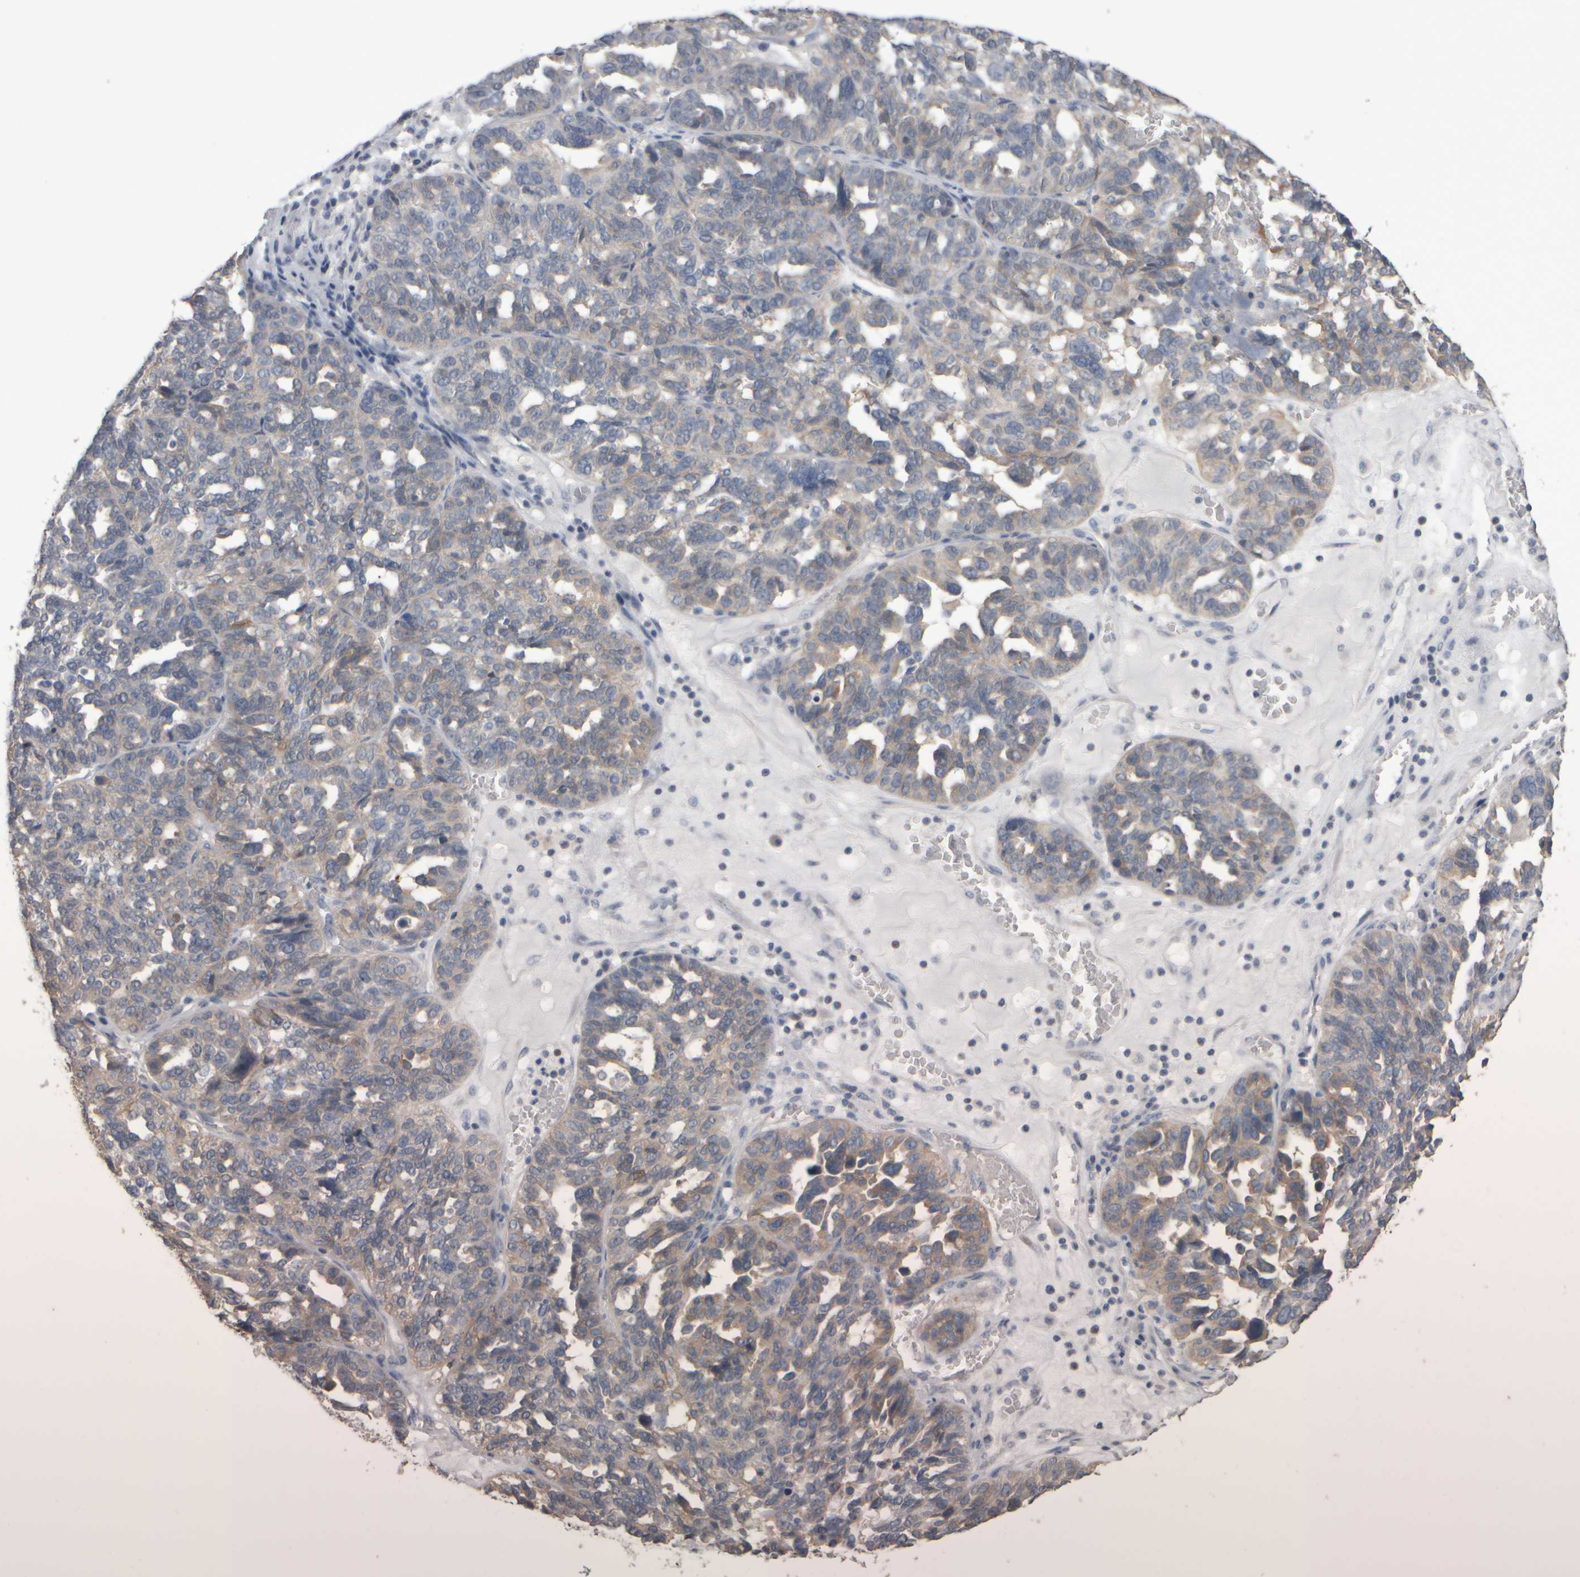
{"staining": {"intensity": "weak", "quantity": "25%-75%", "location": "cytoplasmic/membranous"}, "tissue": "ovarian cancer", "cell_type": "Tumor cells", "image_type": "cancer", "snomed": [{"axis": "morphology", "description": "Cystadenocarcinoma, serous, NOS"}, {"axis": "topography", "description": "Ovary"}], "caption": "About 25%-75% of tumor cells in ovarian cancer (serous cystadenocarcinoma) demonstrate weak cytoplasmic/membranous protein positivity as visualized by brown immunohistochemical staining.", "gene": "EPHX2", "patient": {"sex": "female", "age": 59}}